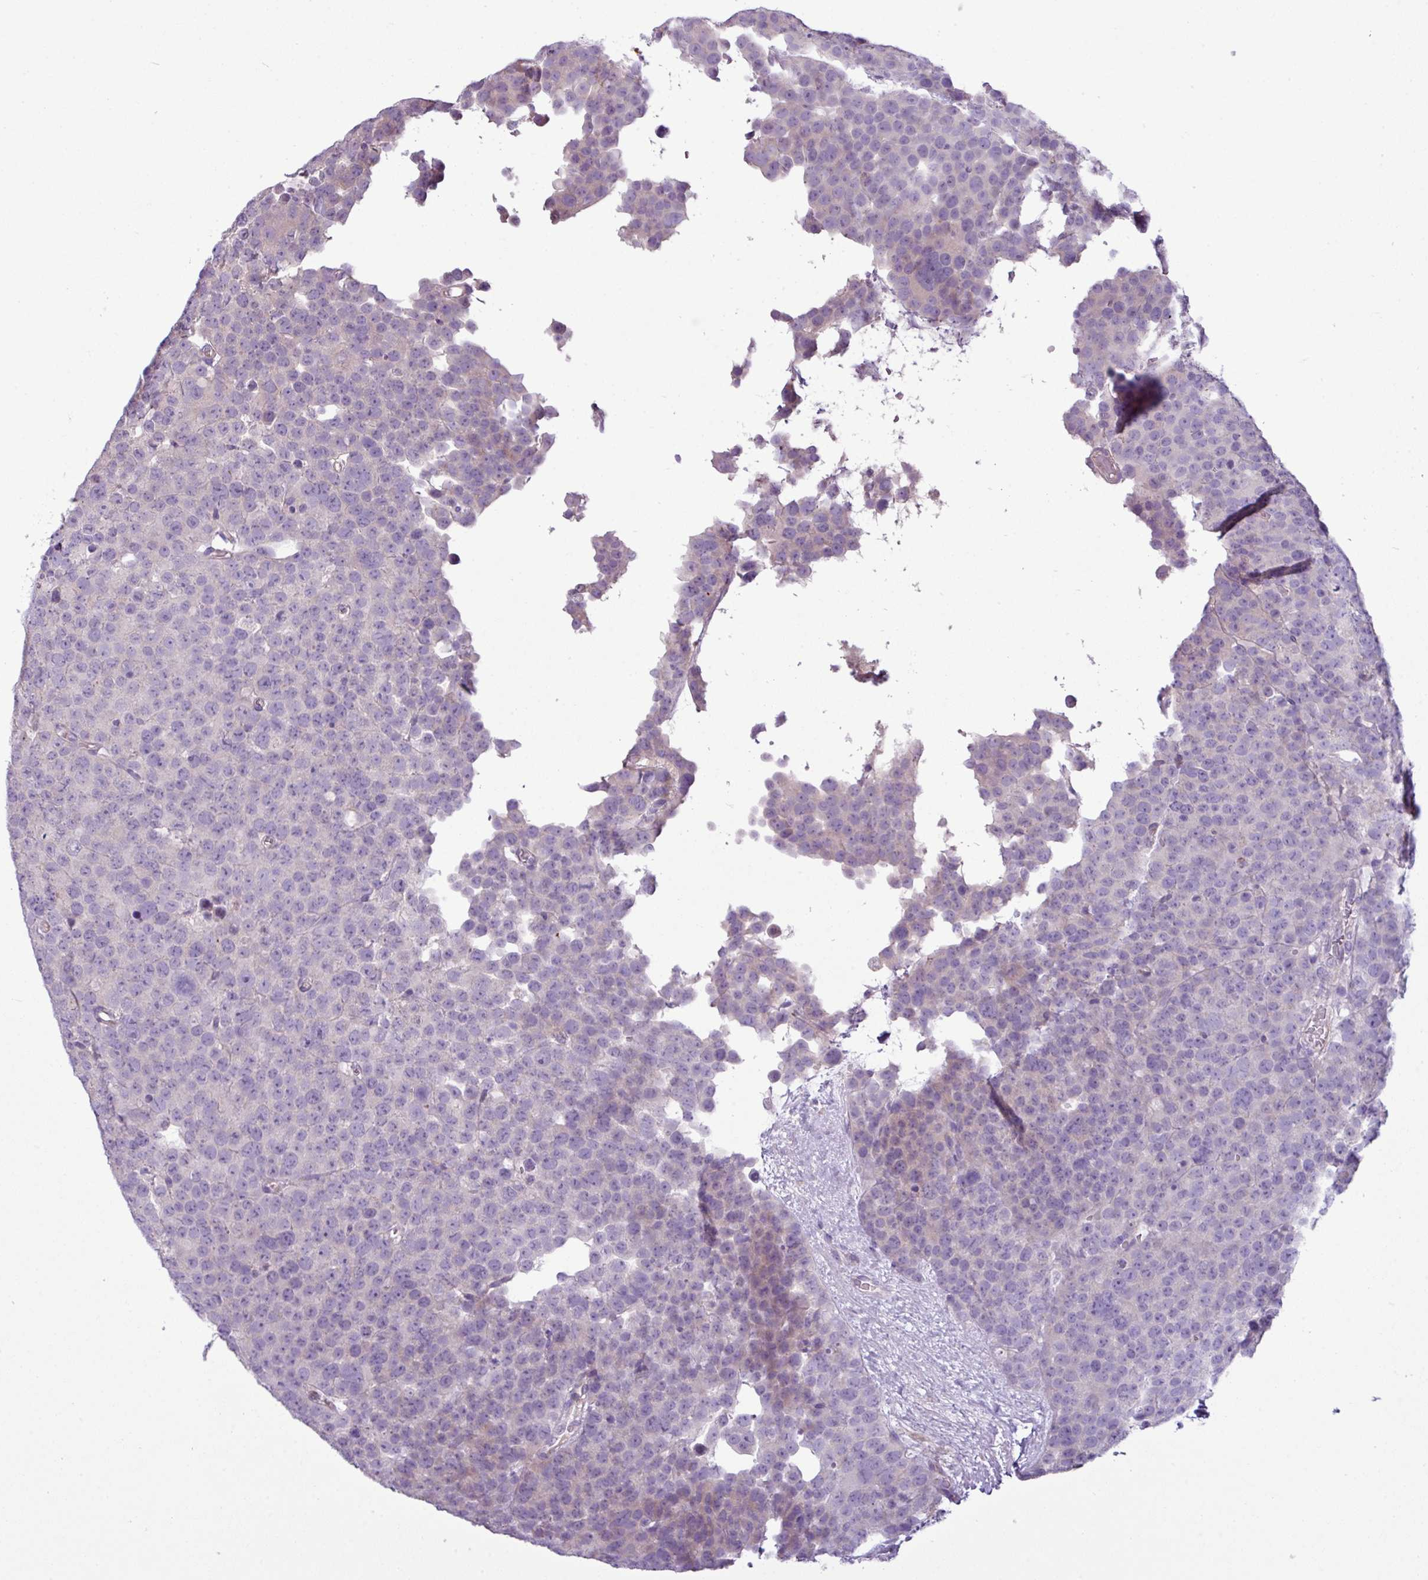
{"staining": {"intensity": "negative", "quantity": "none", "location": "none"}, "tissue": "testis cancer", "cell_type": "Tumor cells", "image_type": "cancer", "snomed": [{"axis": "morphology", "description": "Seminoma, NOS"}, {"axis": "topography", "description": "Testis"}], "caption": "Tumor cells show no significant protein expression in testis cancer.", "gene": "AGAP5", "patient": {"sex": "male", "age": 71}}